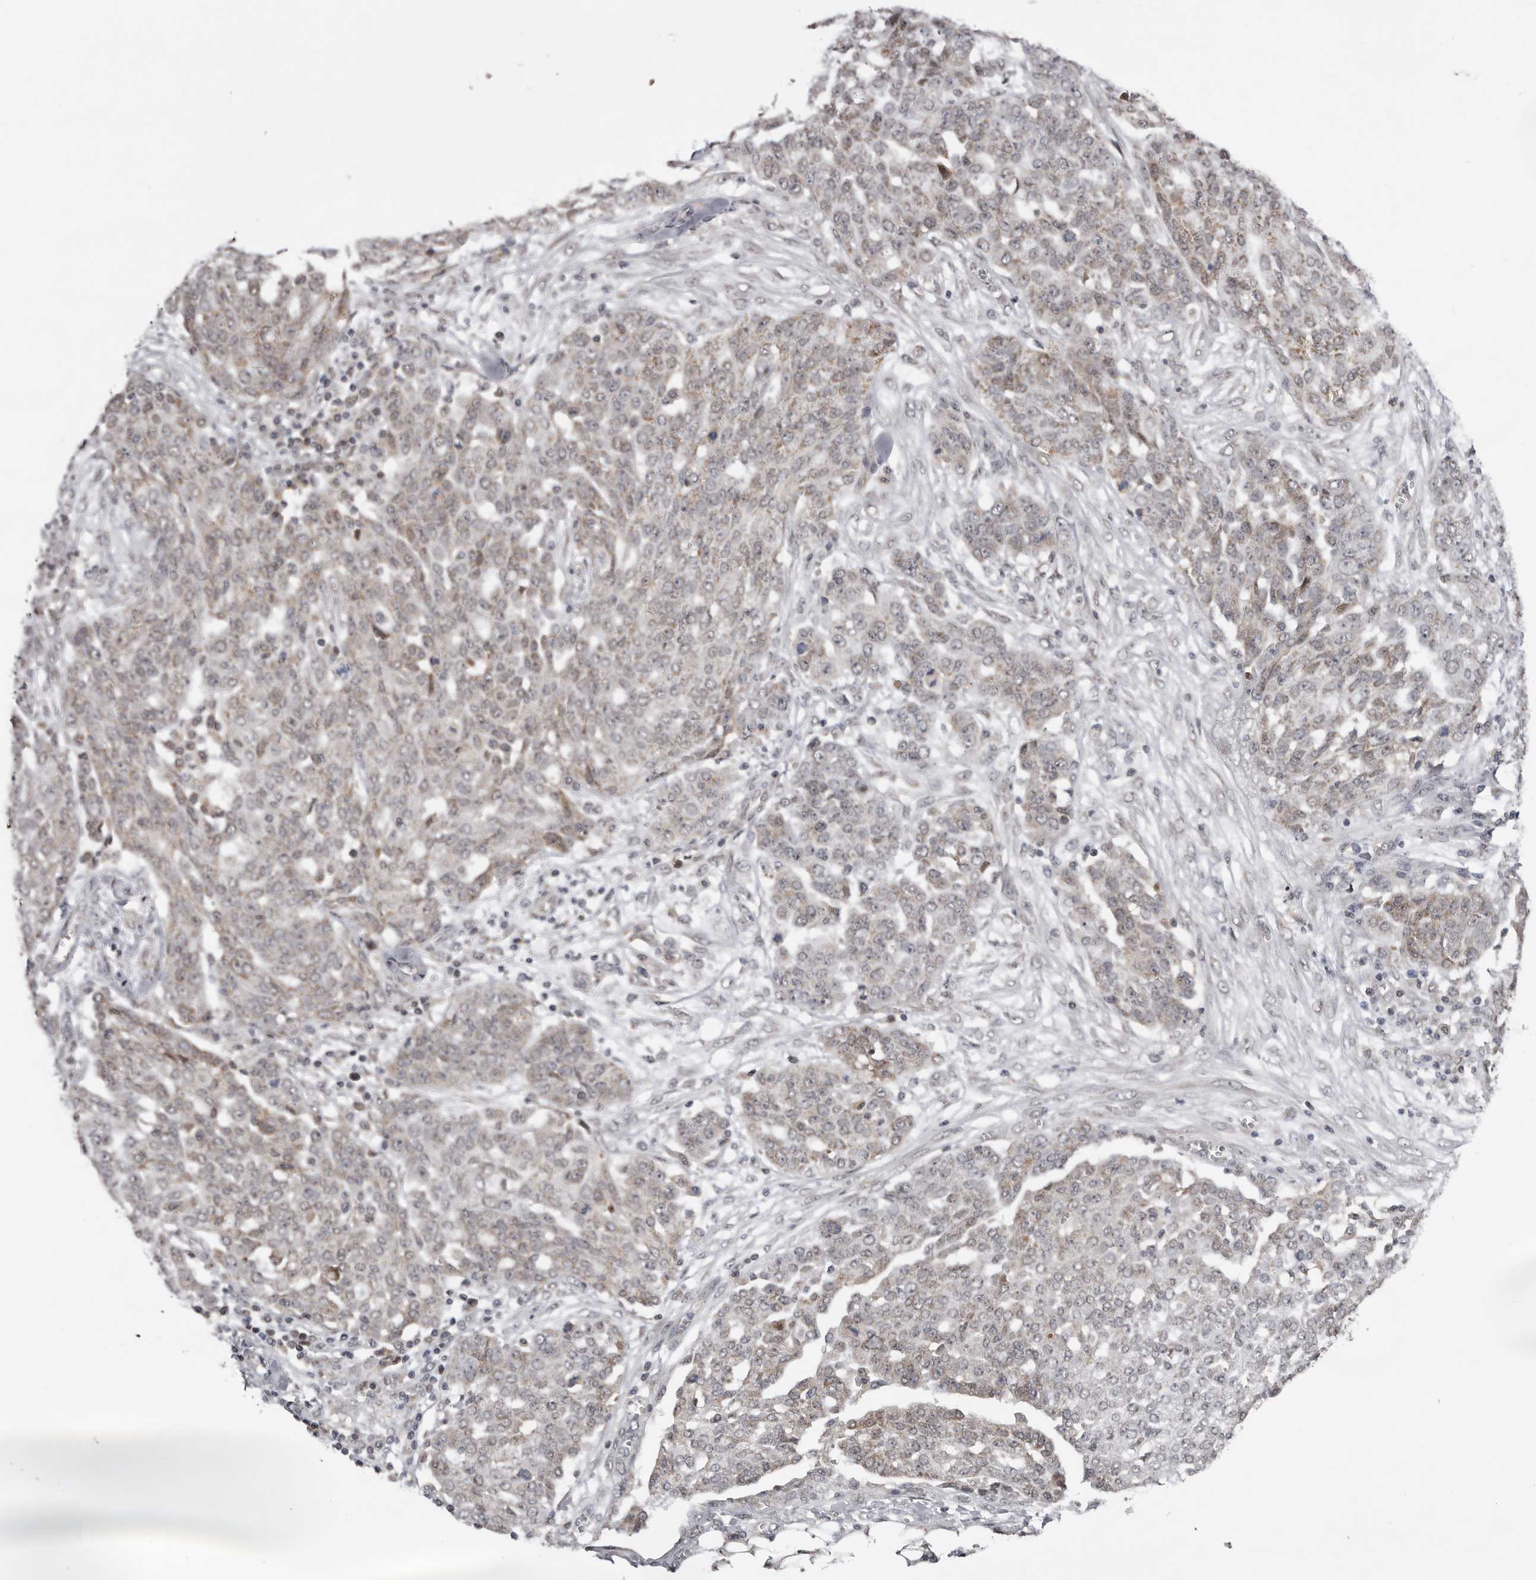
{"staining": {"intensity": "weak", "quantity": "25%-75%", "location": "cytoplasmic/membranous"}, "tissue": "ovarian cancer", "cell_type": "Tumor cells", "image_type": "cancer", "snomed": [{"axis": "morphology", "description": "Cystadenocarcinoma, serous, NOS"}, {"axis": "topography", "description": "Soft tissue"}, {"axis": "topography", "description": "Ovary"}], "caption": "Tumor cells demonstrate low levels of weak cytoplasmic/membranous expression in about 25%-75% of cells in human serous cystadenocarcinoma (ovarian).", "gene": "MOGAT2", "patient": {"sex": "female", "age": 57}}